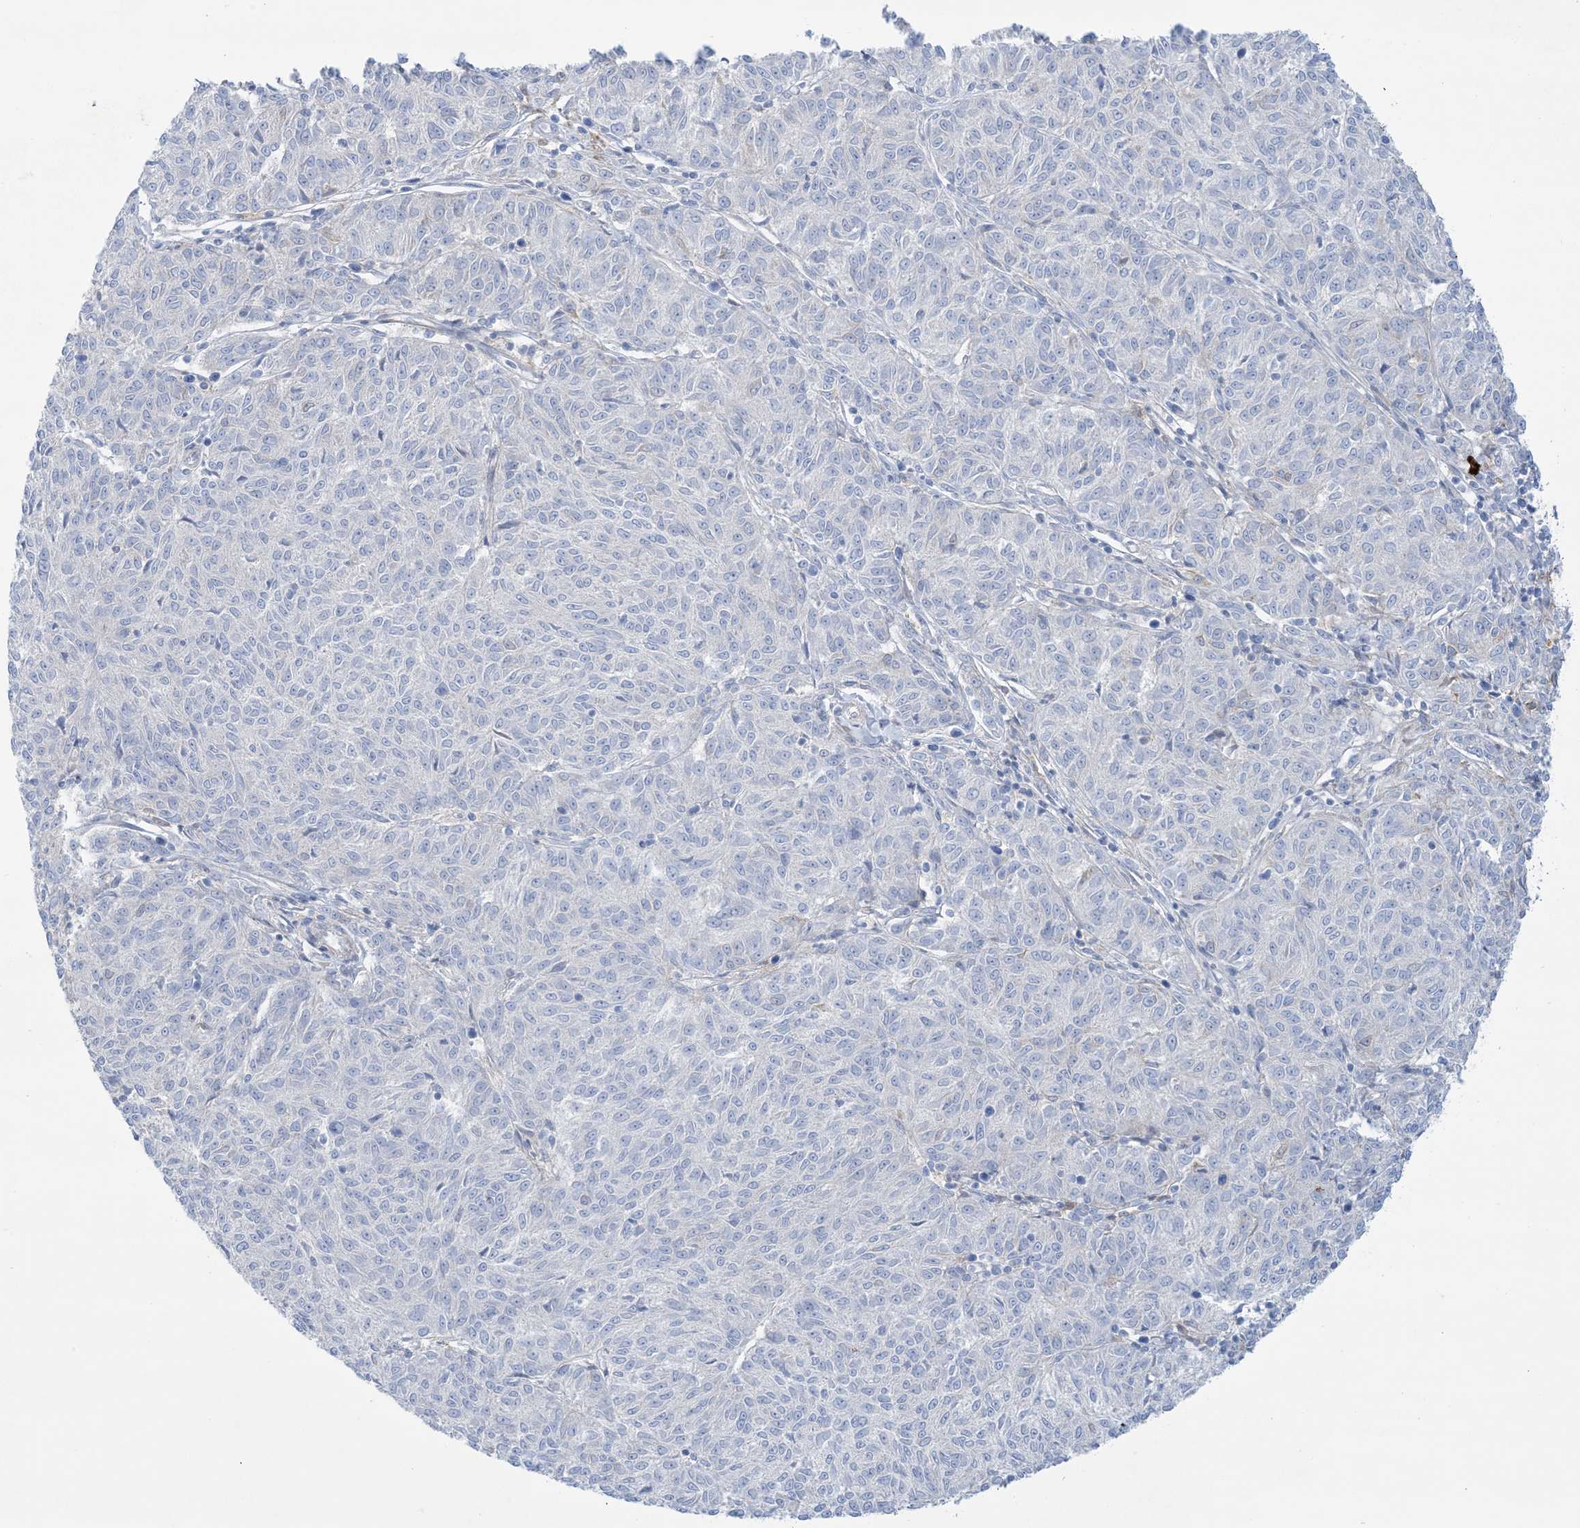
{"staining": {"intensity": "negative", "quantity": "none", "location": "none"}, "tissue": "melanoma", "cell_type": "Tumor cells", "image_type": "cancer", "snomed": [{"axis": "morphology", "description": "Malignant melanoma, NOS"}, {"axis": "topography", "description": "Skin"}], "caption": "Tumor cells are negative for protein expression in human melanoma.", "gene": "ATP11C", "patient": {"sex": "female", "age": 72}}